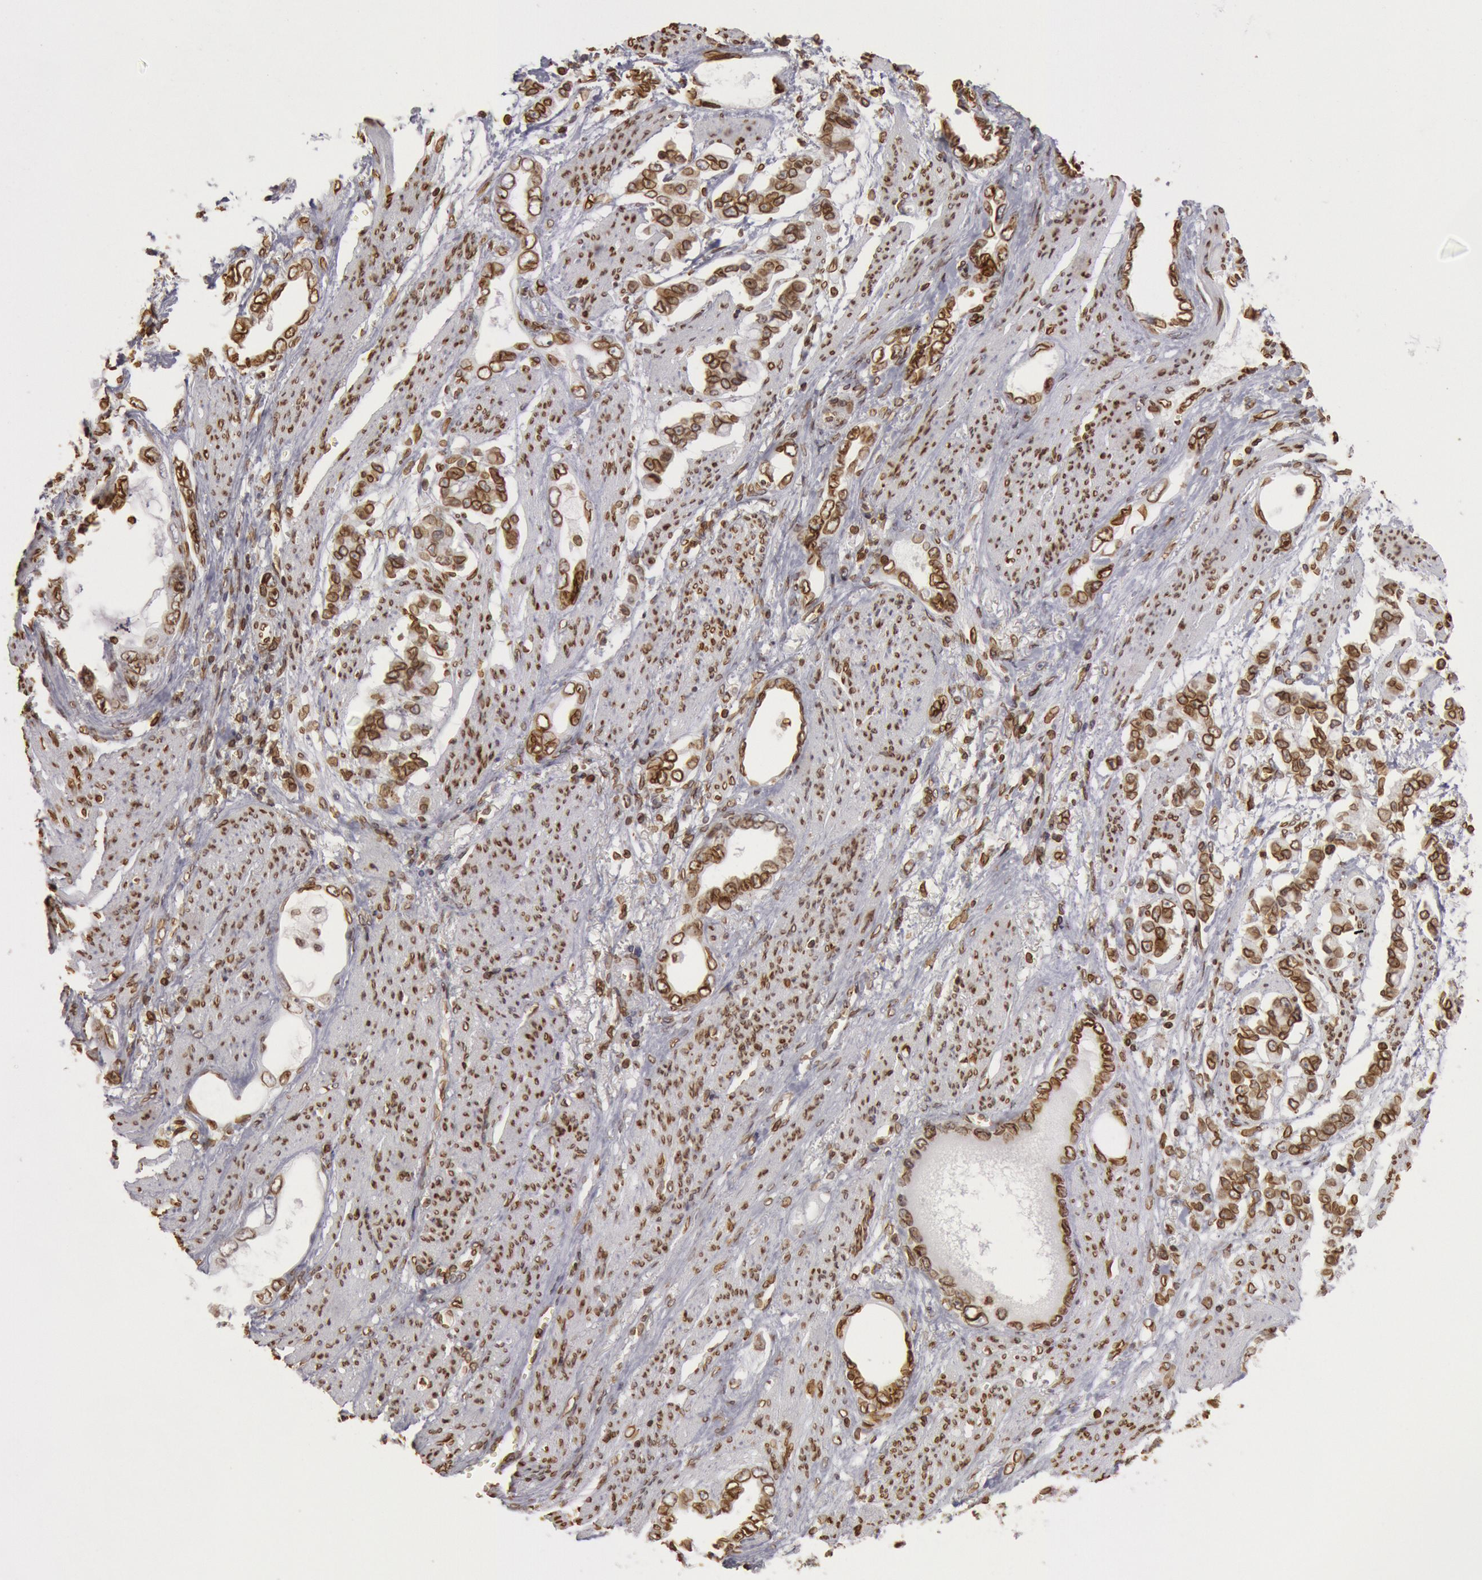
{"staining": {"intensity": "moderate", "quantity": ">75%", "location": "nuclear"}, "tissue": "stomach cancer", "cell_type": "Tumor cells", "image_type": "cancer", "snomed": [{"axis": "morphology", "description": "Adenocarcinoma, NOS"}, {"axis": "topography", "description": "Stomach"}], "caption": "This micrograph shows immunohistochemistry (IHC) staining of stomach cancer, with medium moderate nuclear staining in approximately >75% of tumor cells.", "gene": "SUN2", "patient": {"sex": "male", "age": 78}}